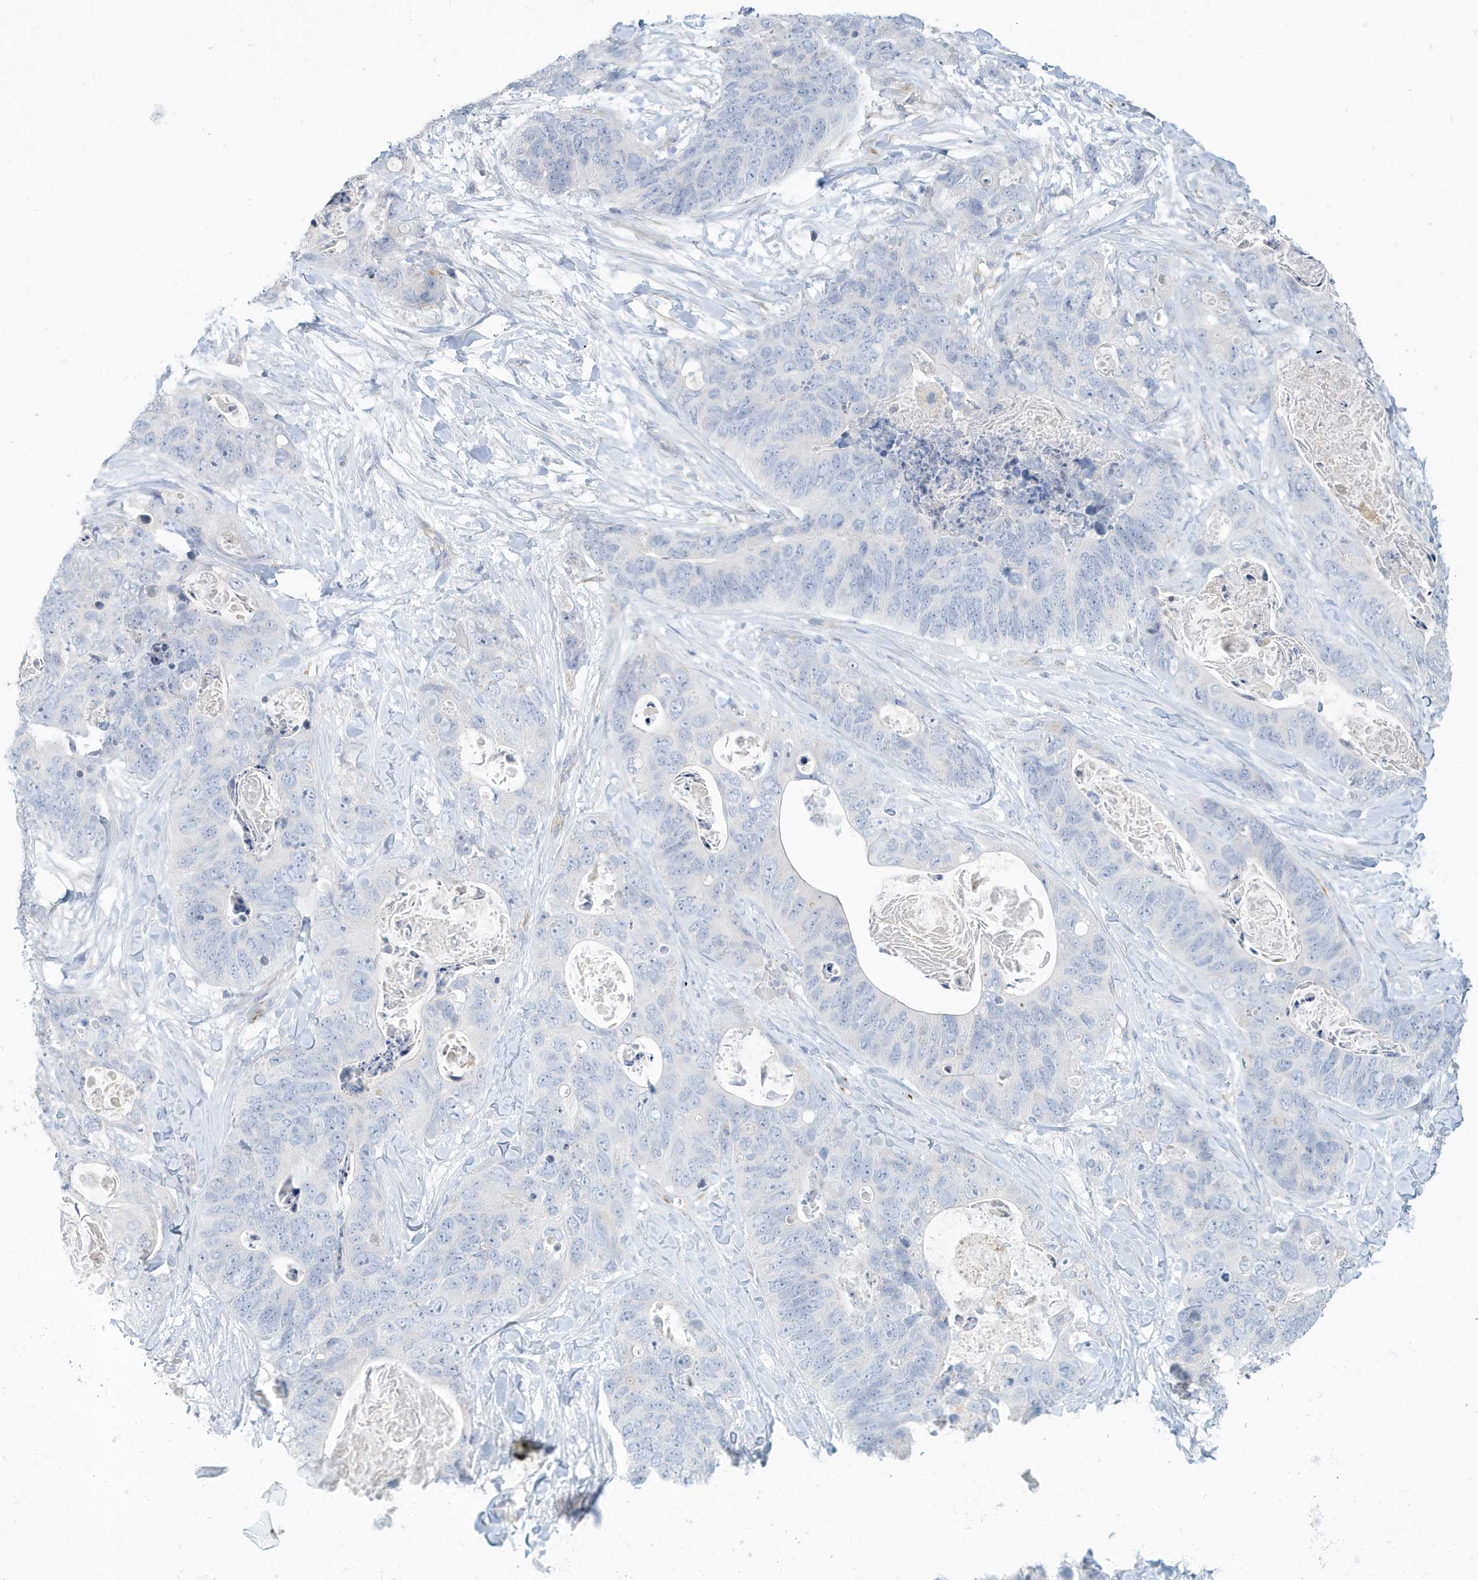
{"staining": {"intensity": "negative", "quantity": "none", "location": "none"}, "tissue": "stomach cancer", "cell_type": "Tumor cells", "image_type": "cancer", "snomed": [{"axis": "morphology", "description": "Adenocarcinoma, NOS"}, {"axis": "topography", "description": "Stomach"}], "caption": "This photomicrograph is of stomach adenocarcinoma stained with immunohistochemistry to label a protein in brown with the nuclei are counter-stained blue. There is no positivity in tumor cells.", "gene": "PERM1", "patient": {"sex": "female", "age": 89}}